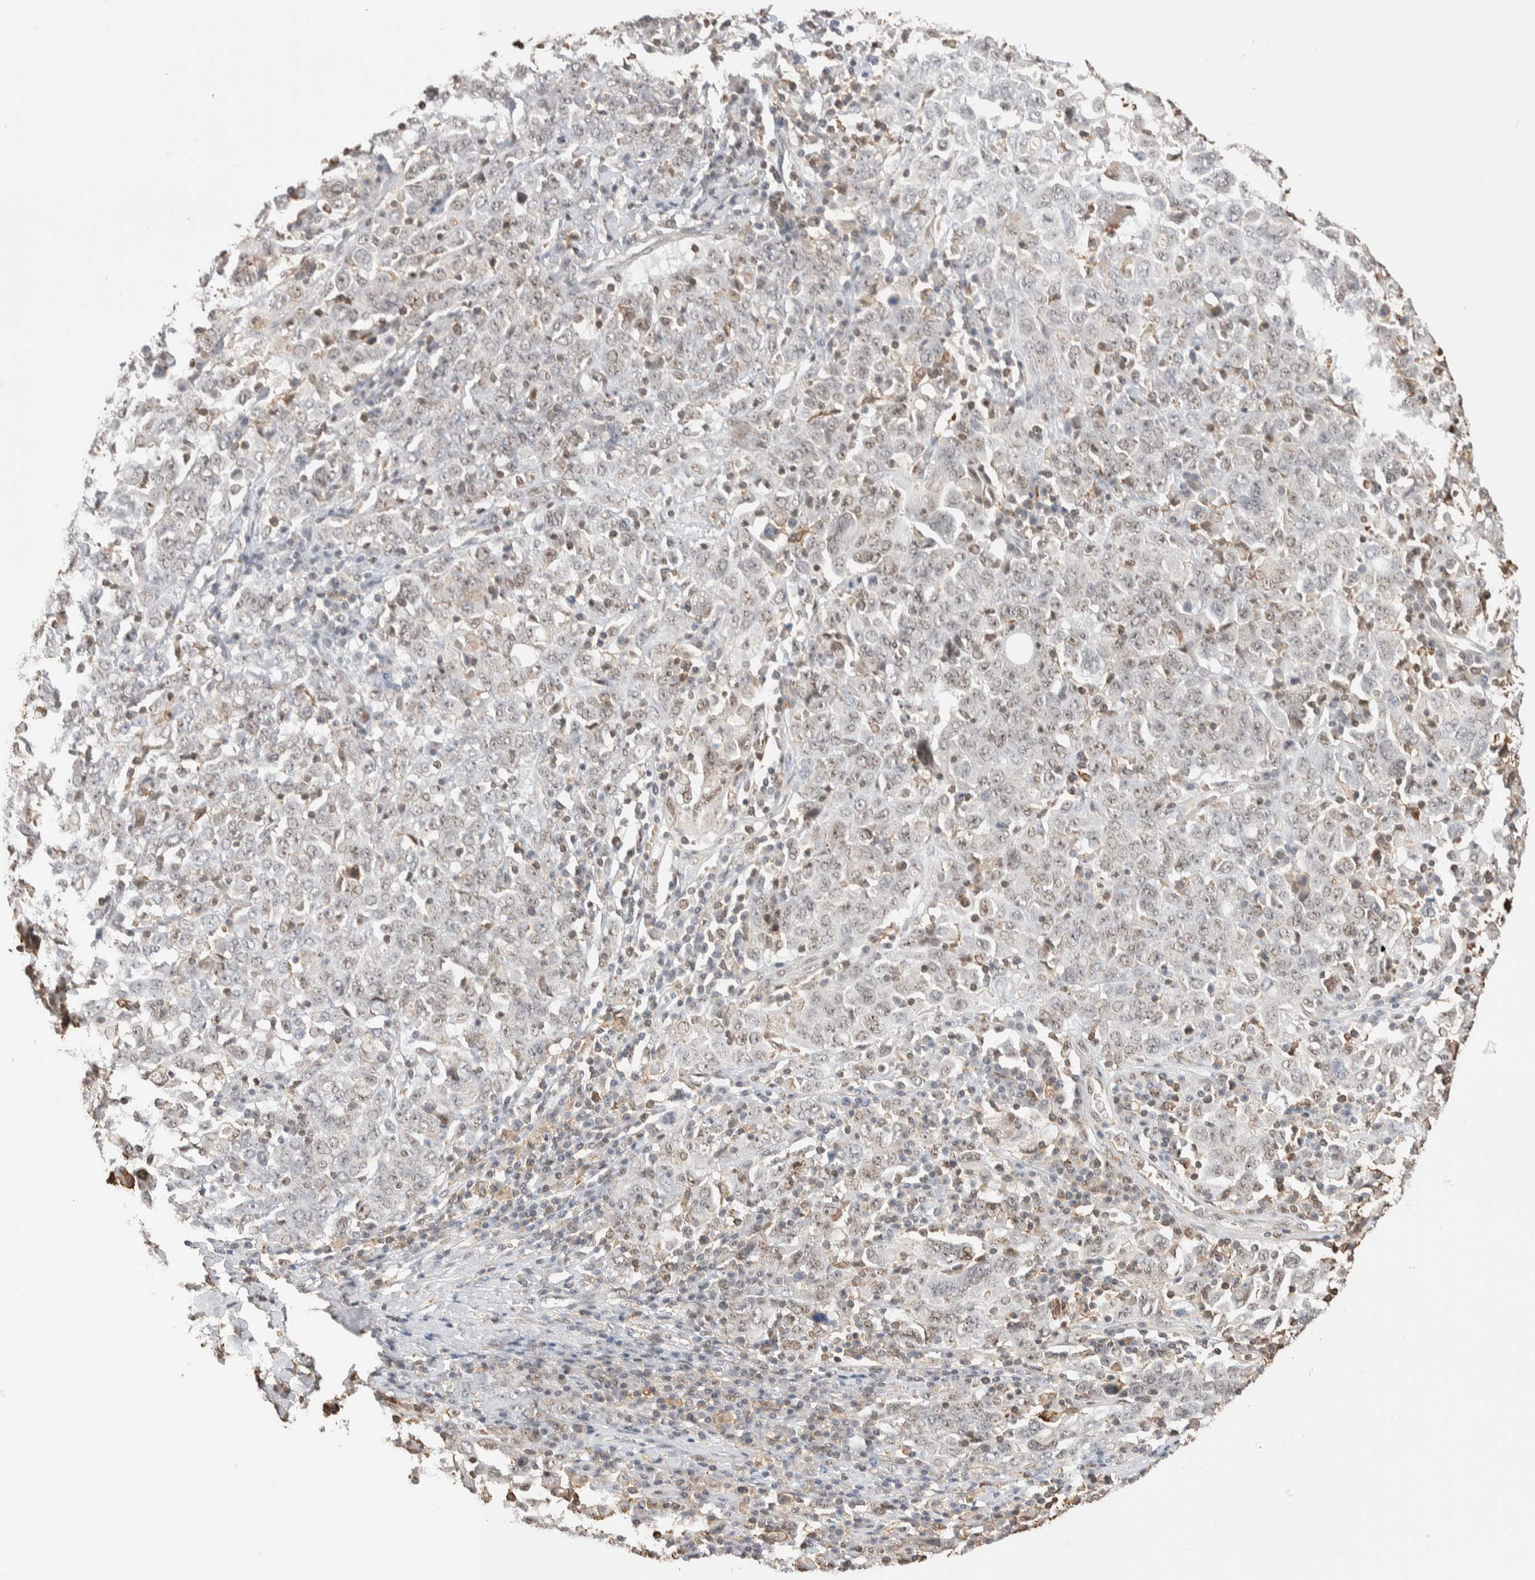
{"staining": {"intensity": "weak", "quantity": "25%-75%", "location": "nuclear"}, "tissue": "ovarian cancer", "cell_type": "Tumor cells", "image_type": "cancer", "snomed": [{"axis": "morphology", "description": "Carcinoma, endometroid"}, {"axis": "topography", "description": "Ovary"}], "caption": "Weak nuclear positivity is seen in about 25%-75% of tumor cells in endometroid carcinoma (ovarian).", "gene": "ZNF704", "patient": {"sex": "female", "age": 62}}